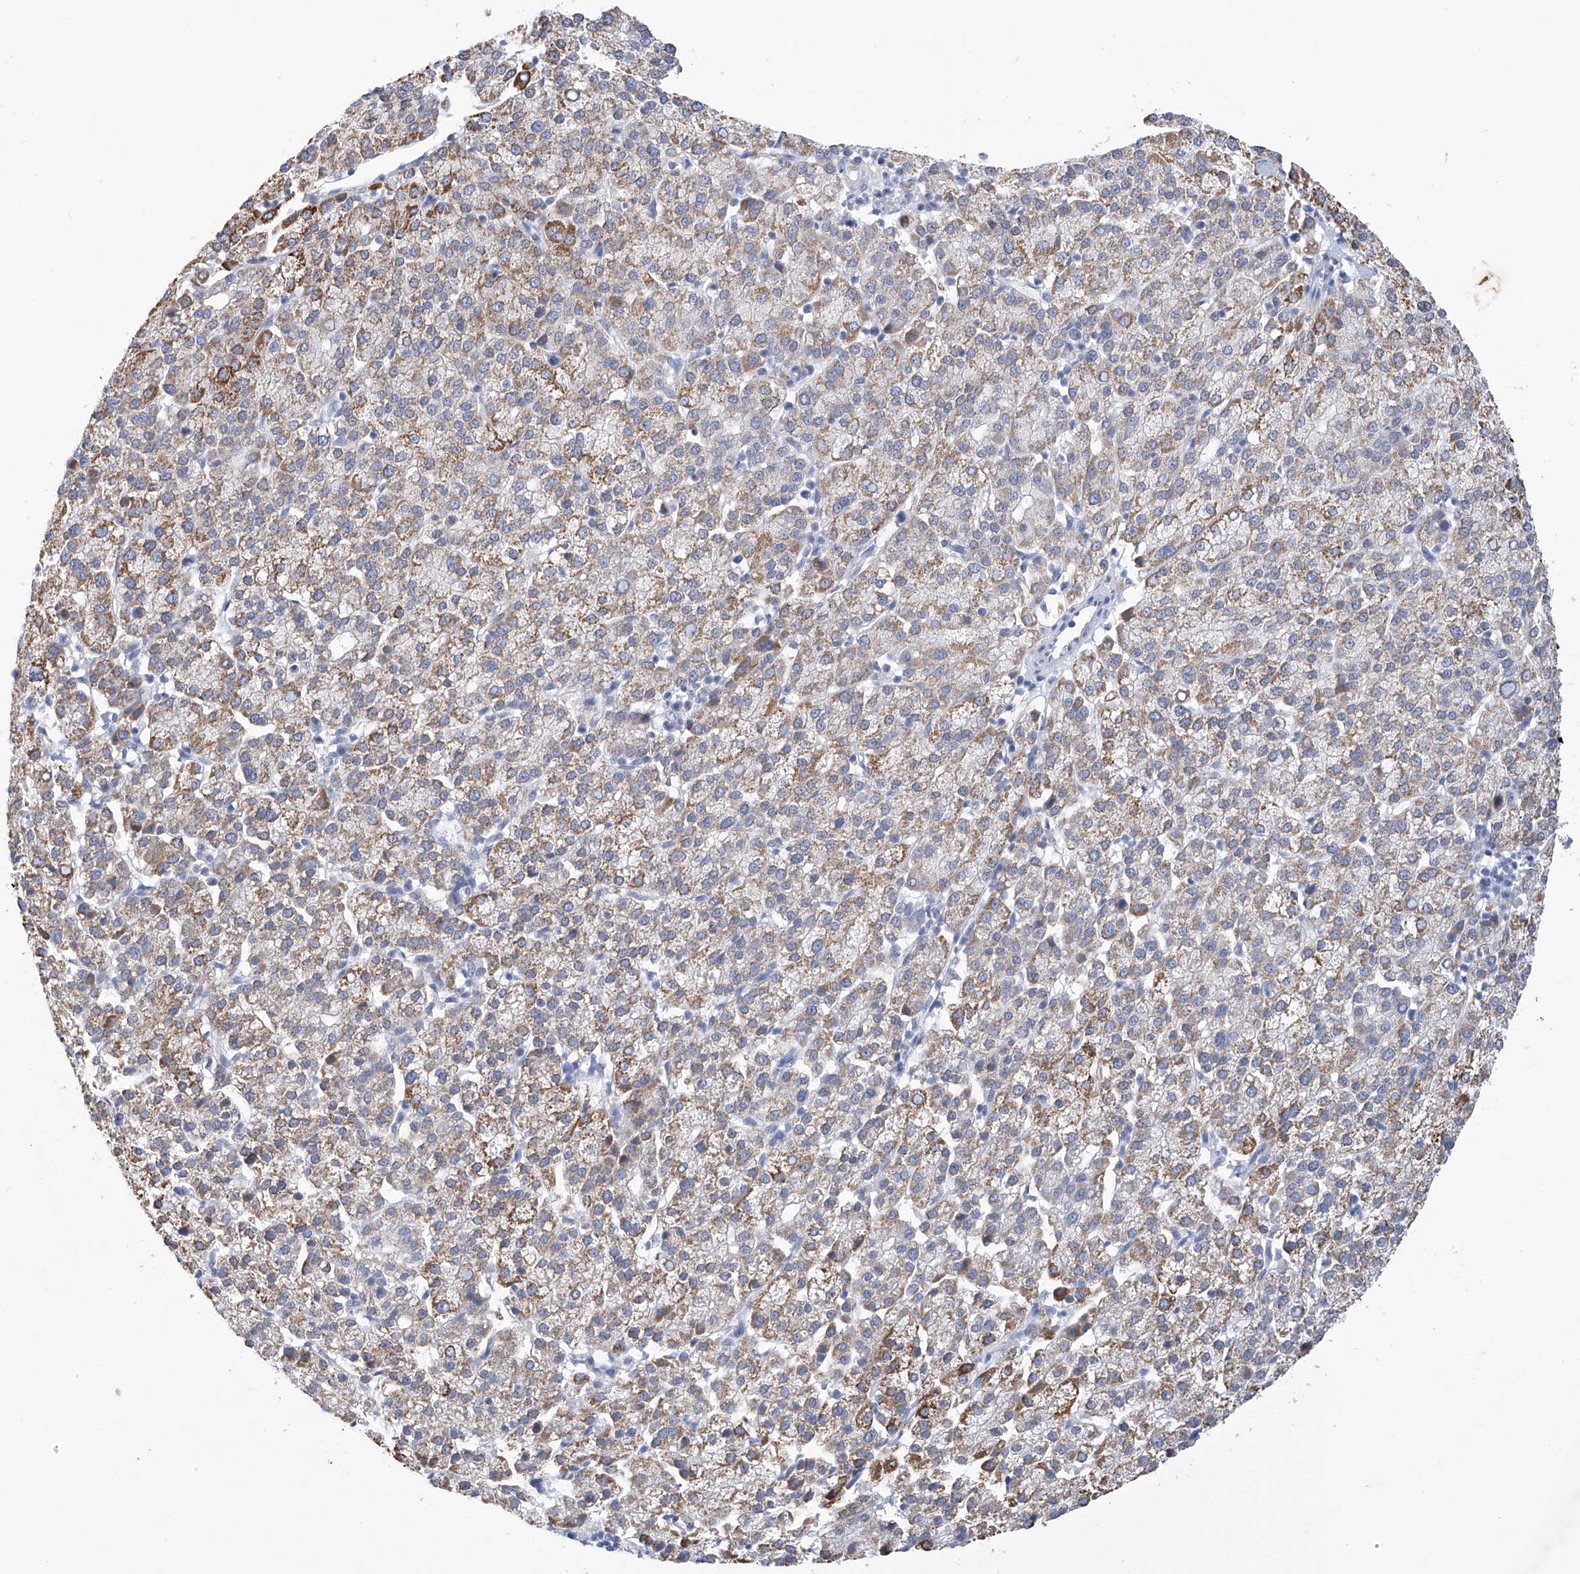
{"staining": {"intensity": "moderate", "quantity": ">75%", "location": "cytoplasmic/membranous"}, "tissue": "liver cancer", "cell_type": "Tumor cells", "image_type": "cancer", "snomed": [{"axis": "morphology", "description": "Carcinoma, Hepatocellular, NOS"}, {"axis": "topography", "description": "Liver"}], "caption": "The histopathology image shows staining of liver cancer (hepatocellular carcinoma), revealing moderate cytoplasmic/membranous protein expression (brown color) within tumor cells.", "gene": "IBA57", "patient": {"sex": "female", "age": 58}}